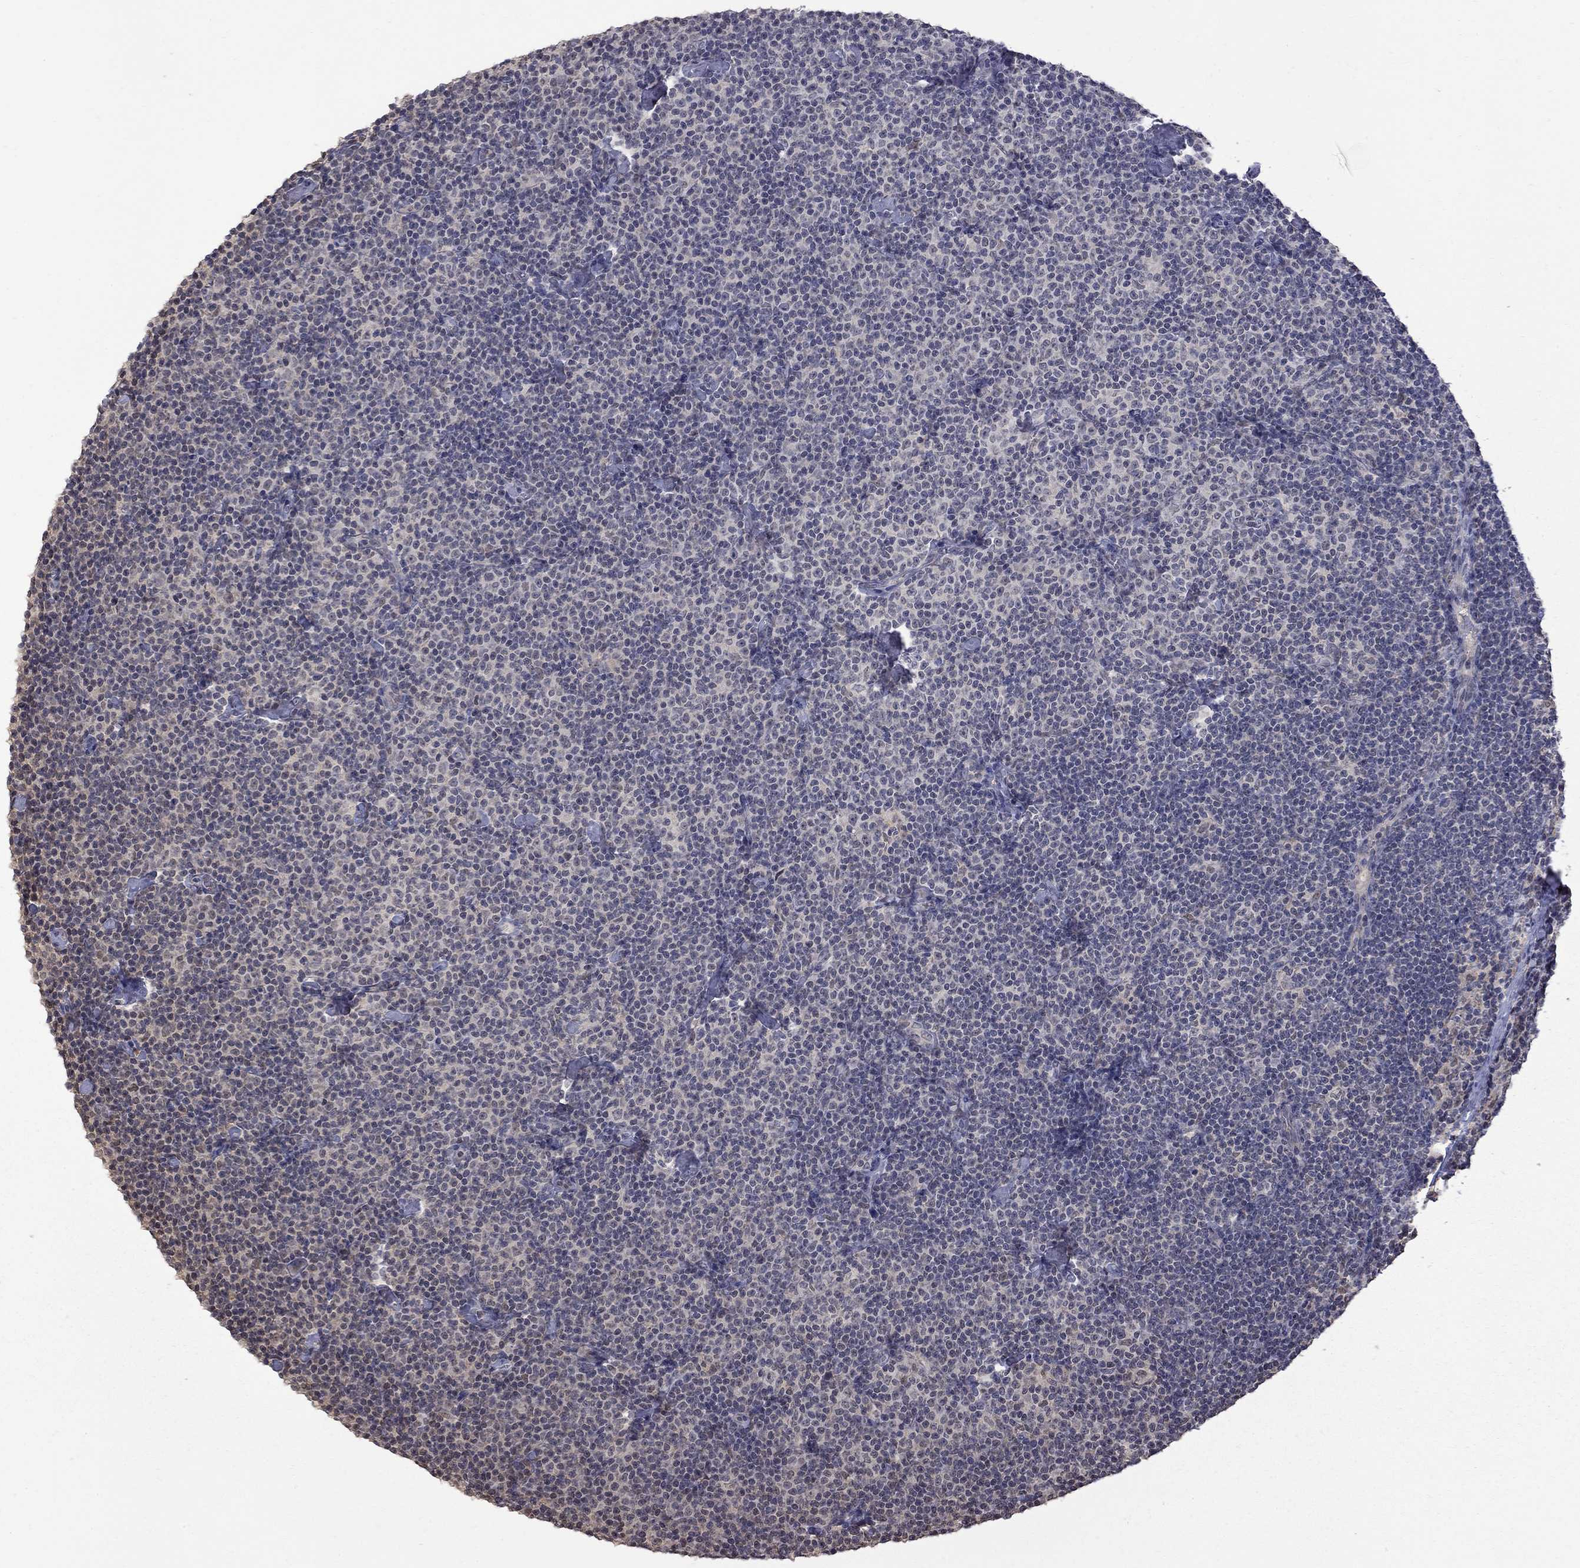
{"staining": {"intensity": "negative", "quantity": "none", "location": "none"}, "tissue": "lymphoma", "cell_type": "Tumor cells", "image_type": "cancer", "snomed": [{"axis": "morphology", "description": "Malignant lymphoma, non-Hodgkin's type, Low grade"}, {"axis": "topography", "description": "Lymph node"}], "caption": "This image is of low-grade malignant lymphoma, non-Hodgkin's type stained with immunohistochemistry (IHC) to label a protein in brown with the nuclei are counter-stained blue. There is no positivity in tumor cells.", "gene": "RFWD3", "patient": {"sex": "male", "age": 81}}